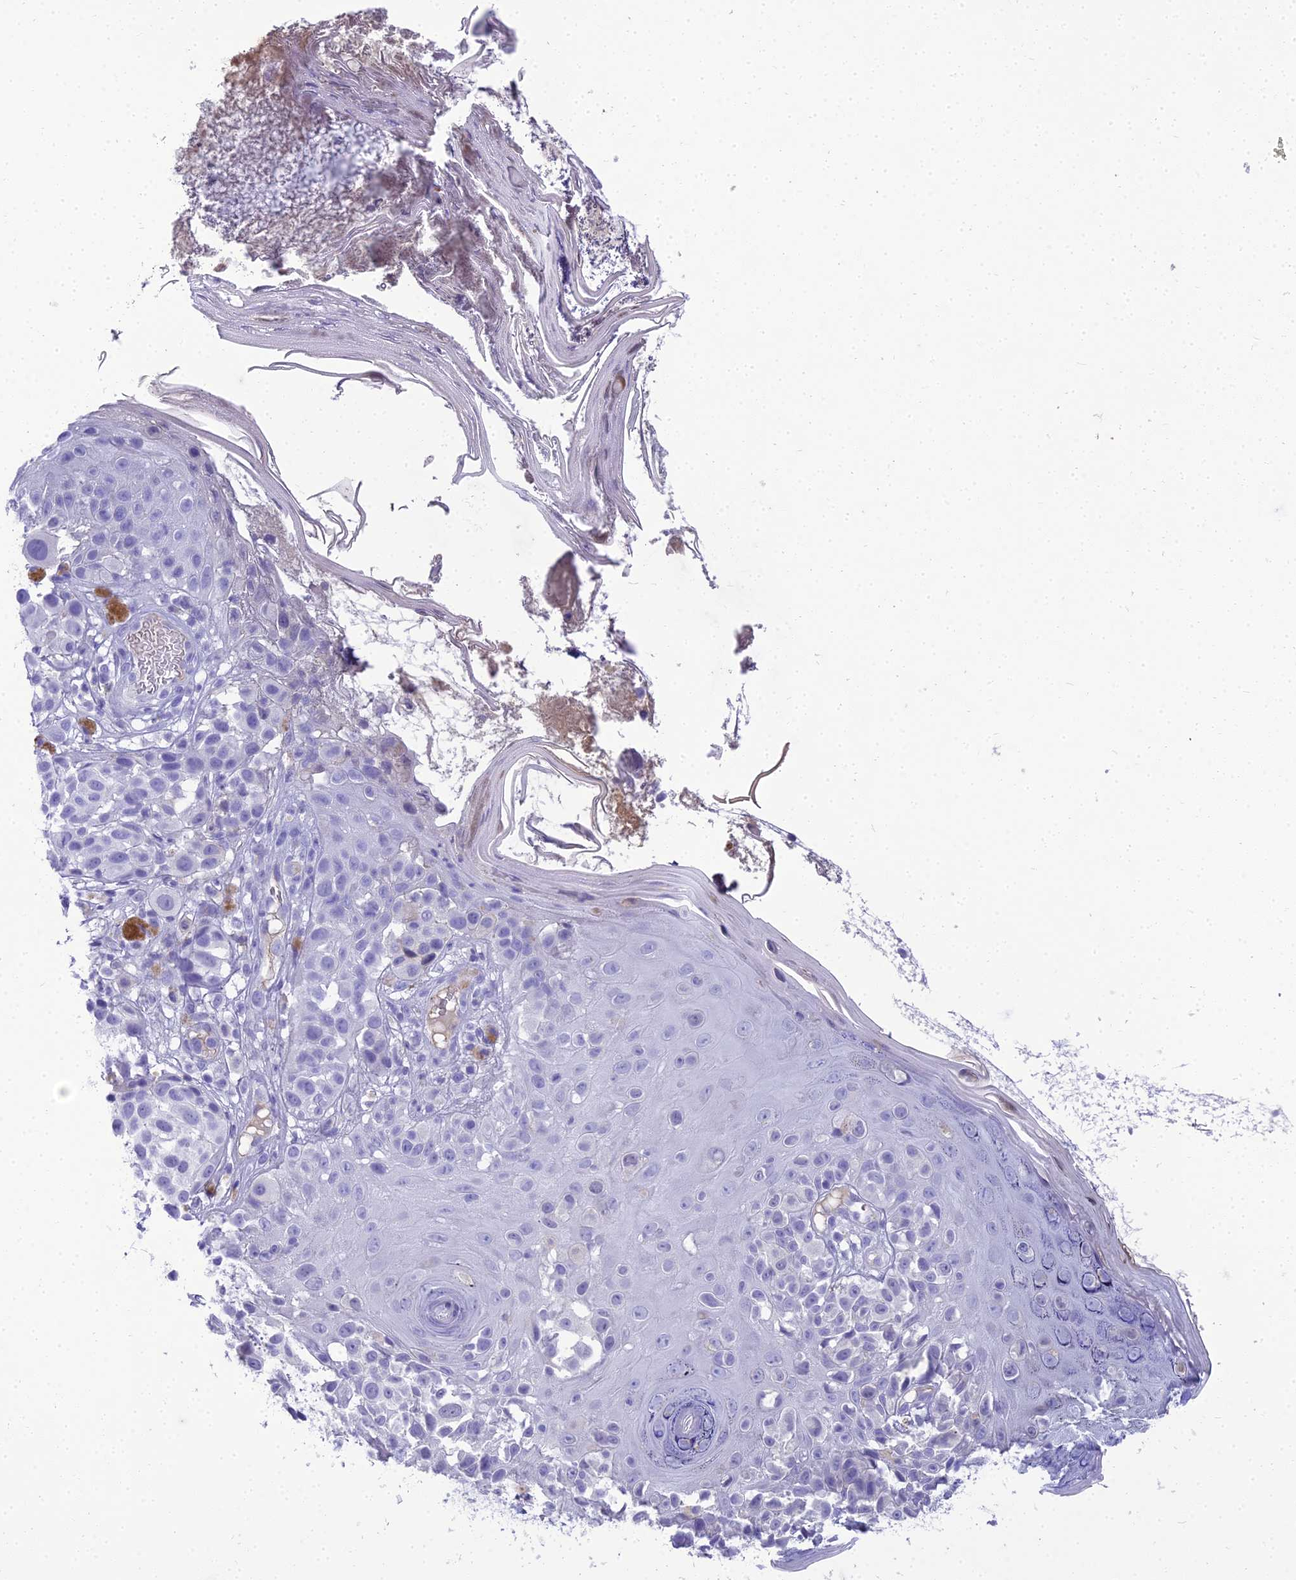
{"staining": {"intensity": "negative", "quantity": "none", "location": "none"}, "tissue": "melanoma", "cell_type": "Tumor cells", "image_type": "cancer", "snomed": [{"axis": "morphology", "description": "Malignant melanoma, NOS"}, {"axis": "topography", "description": "Skin"}], "caption": "A high-resolution micrograph shows IHC staining of melanoma, which displays no significant positivity in tumor cells.", "gene": "NINJ1", "patient": {"sex": "male", "age": 38}}